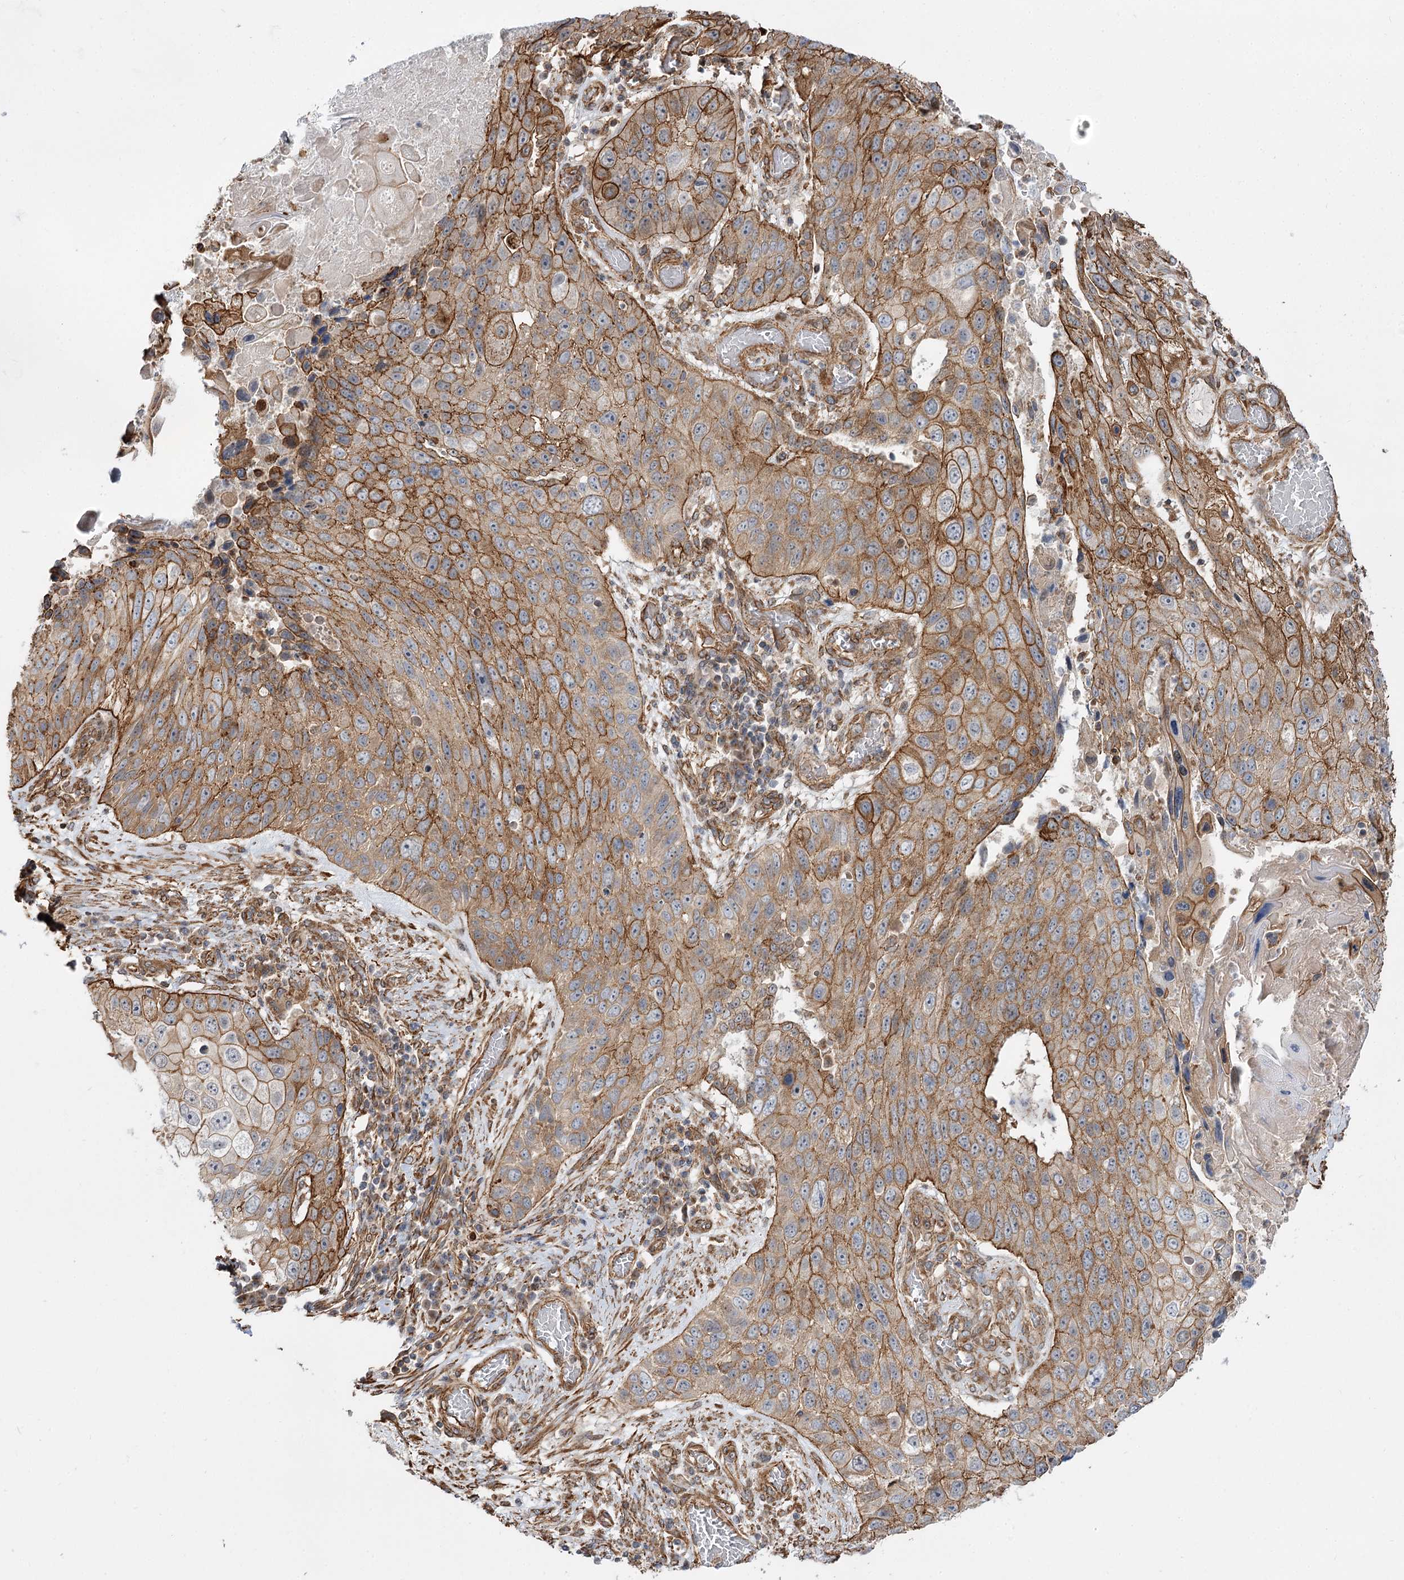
{"staining": {"intensity": "moderate", "quantity": ">75%", "location": "cytoplasmic/membranous"}, "tissue": "lung cancer", "cell_type": "Tumor cells", "image_type": "cancer", "snomed": [{"axis": "morphology", "description": "Squamous cell carcinoma, NOS"}, {"axis": "topography", "description": "Lung"}], "caption": "Squamous cell carcinoma (lung) stained with immunohistochemistry (IHC) displays moderate cytoplasmic/membranous positivity in about >75% of tumor cells.", "gene": "SH3BP5L", "patient": {"sex": "male", "age": 61}}